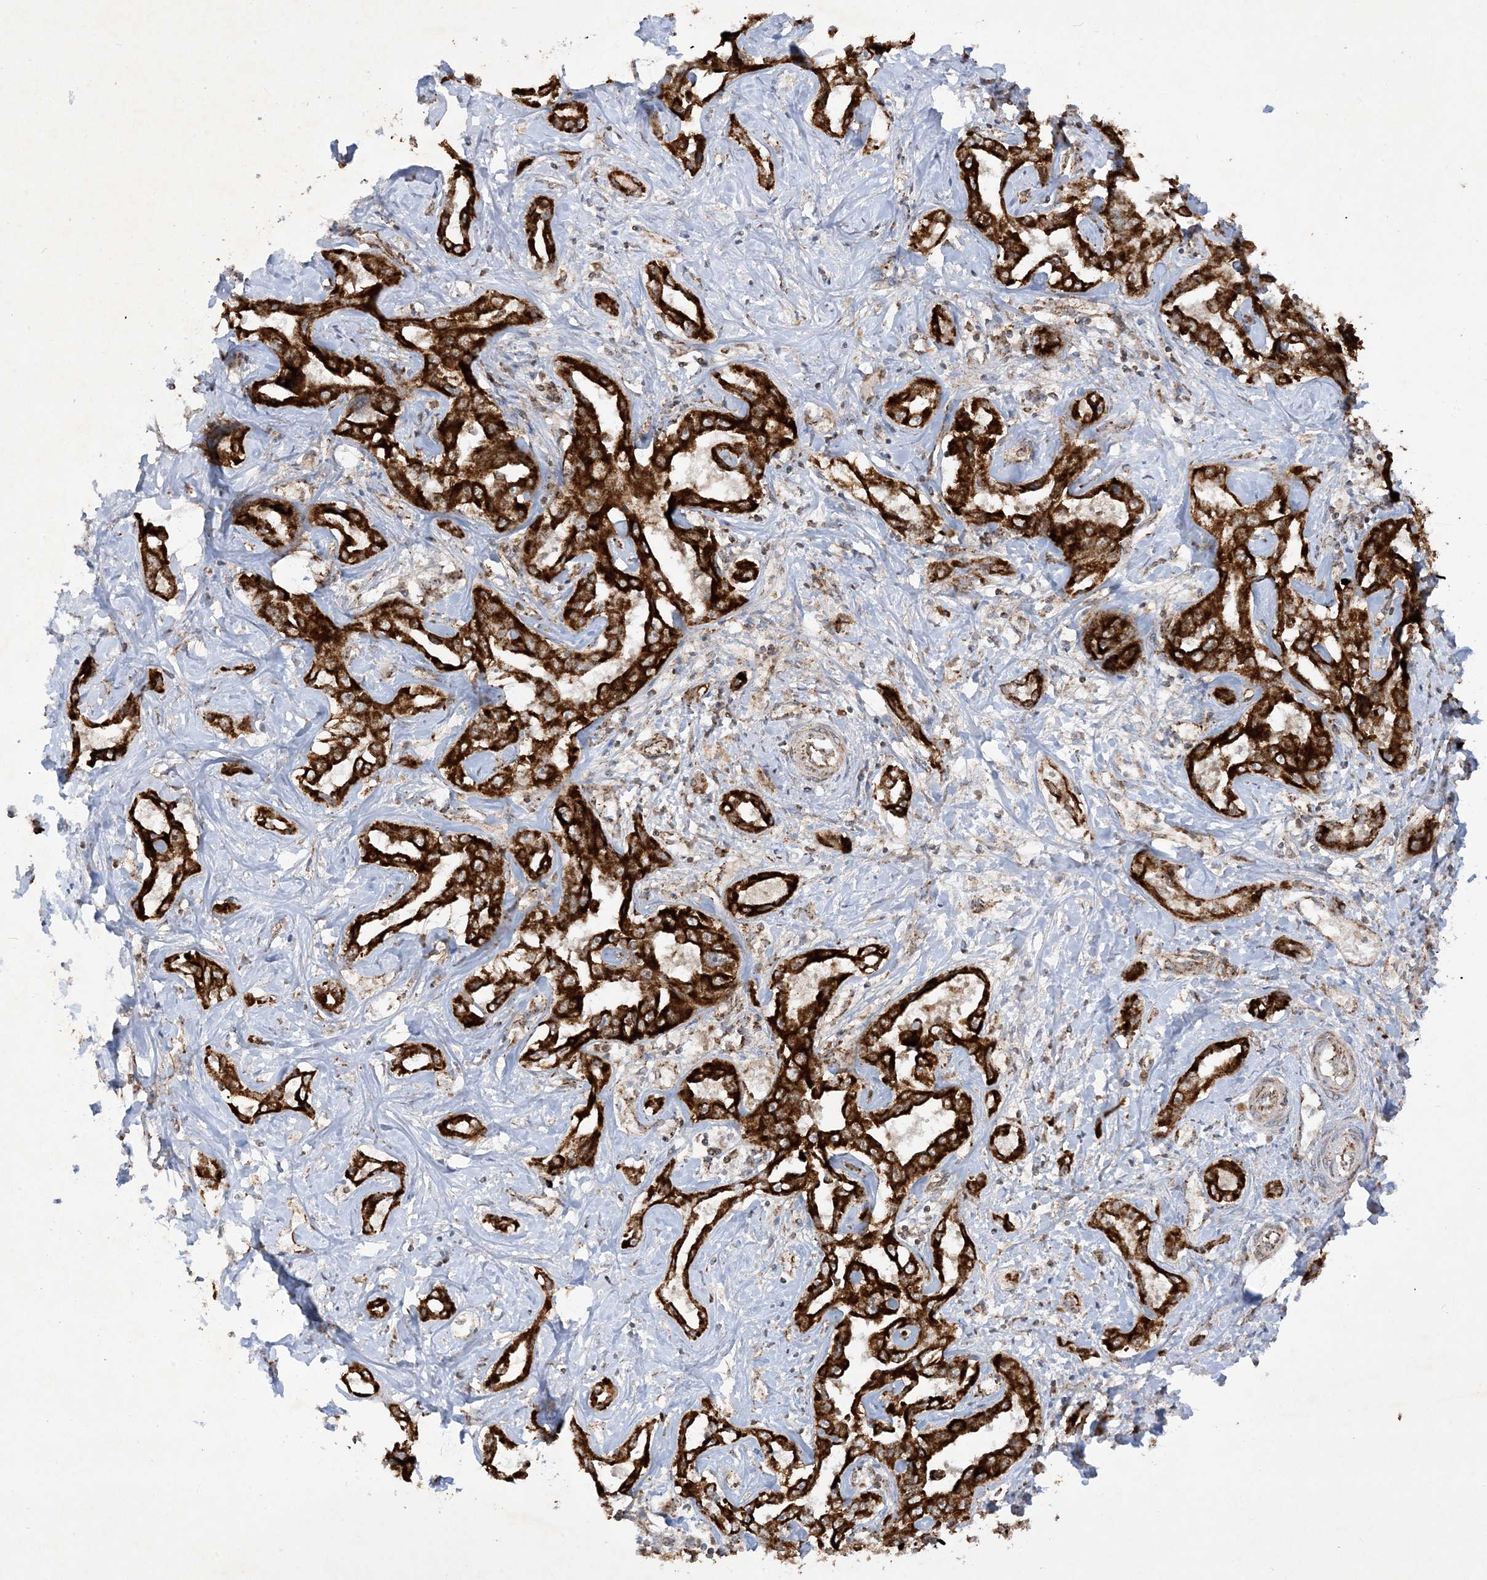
{"staining": {"intensity": "strong", "quantity": ">75%", "location": "cytoplasmic/membranous"}, "tissue": "liver cancer", "cell_type": "Tumor cells", "image_type": "cancer", "snomed": [{"axis": "morphology", "description": "Cholangiocarcinoma"}, {"axis": "topography", "description": "Liver"}], "caption": "Immunohistochemical staining of human liver cancer (cholangiocarcinoma) demonstrates high levels of strong cytoplasmic/membranous staining in approximately >75% of tumor cells.", "gene": "NDUFAF3", "patient": {"sex": "male", "age": 59}}